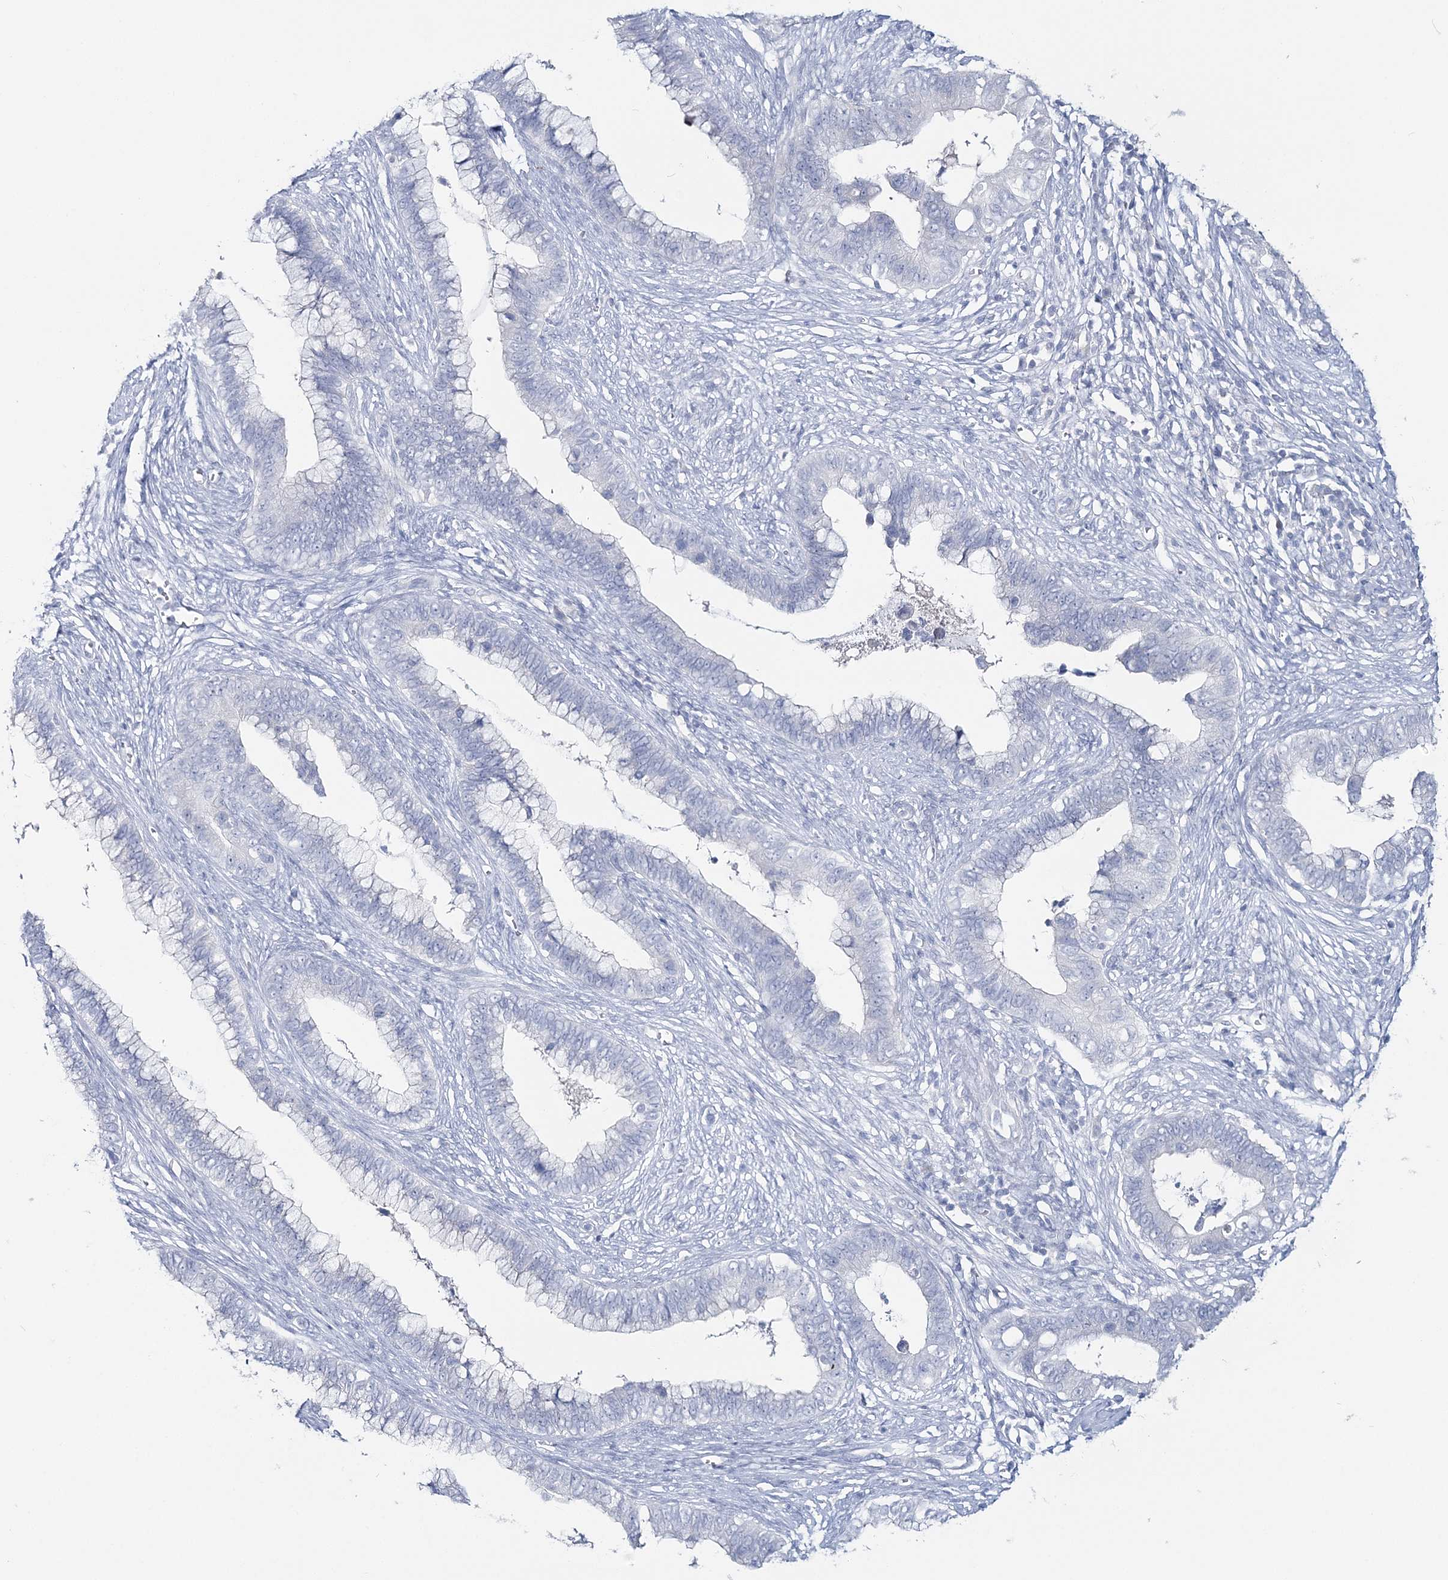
{"staining": {"intensity": "negative", "quantity": "none", "location": "none"}, "tissue": "cervical cancer", "cell_type": "Tumor cells", "image_type": "cancer", "snomed": [{"axis": "morphology", "description": "Adenocarcinoma, NOS"}, {"axis": "topography", "description": "Cervix"}], "caption": "IHC photomicrograph of neoplastic tissue: adenocarcinoma (cervical) stained with DAB exhibits no significant protein staining in tumor cells.", "gene": "CYP3A4", "patient": {"sex": "female", "age": 44}}